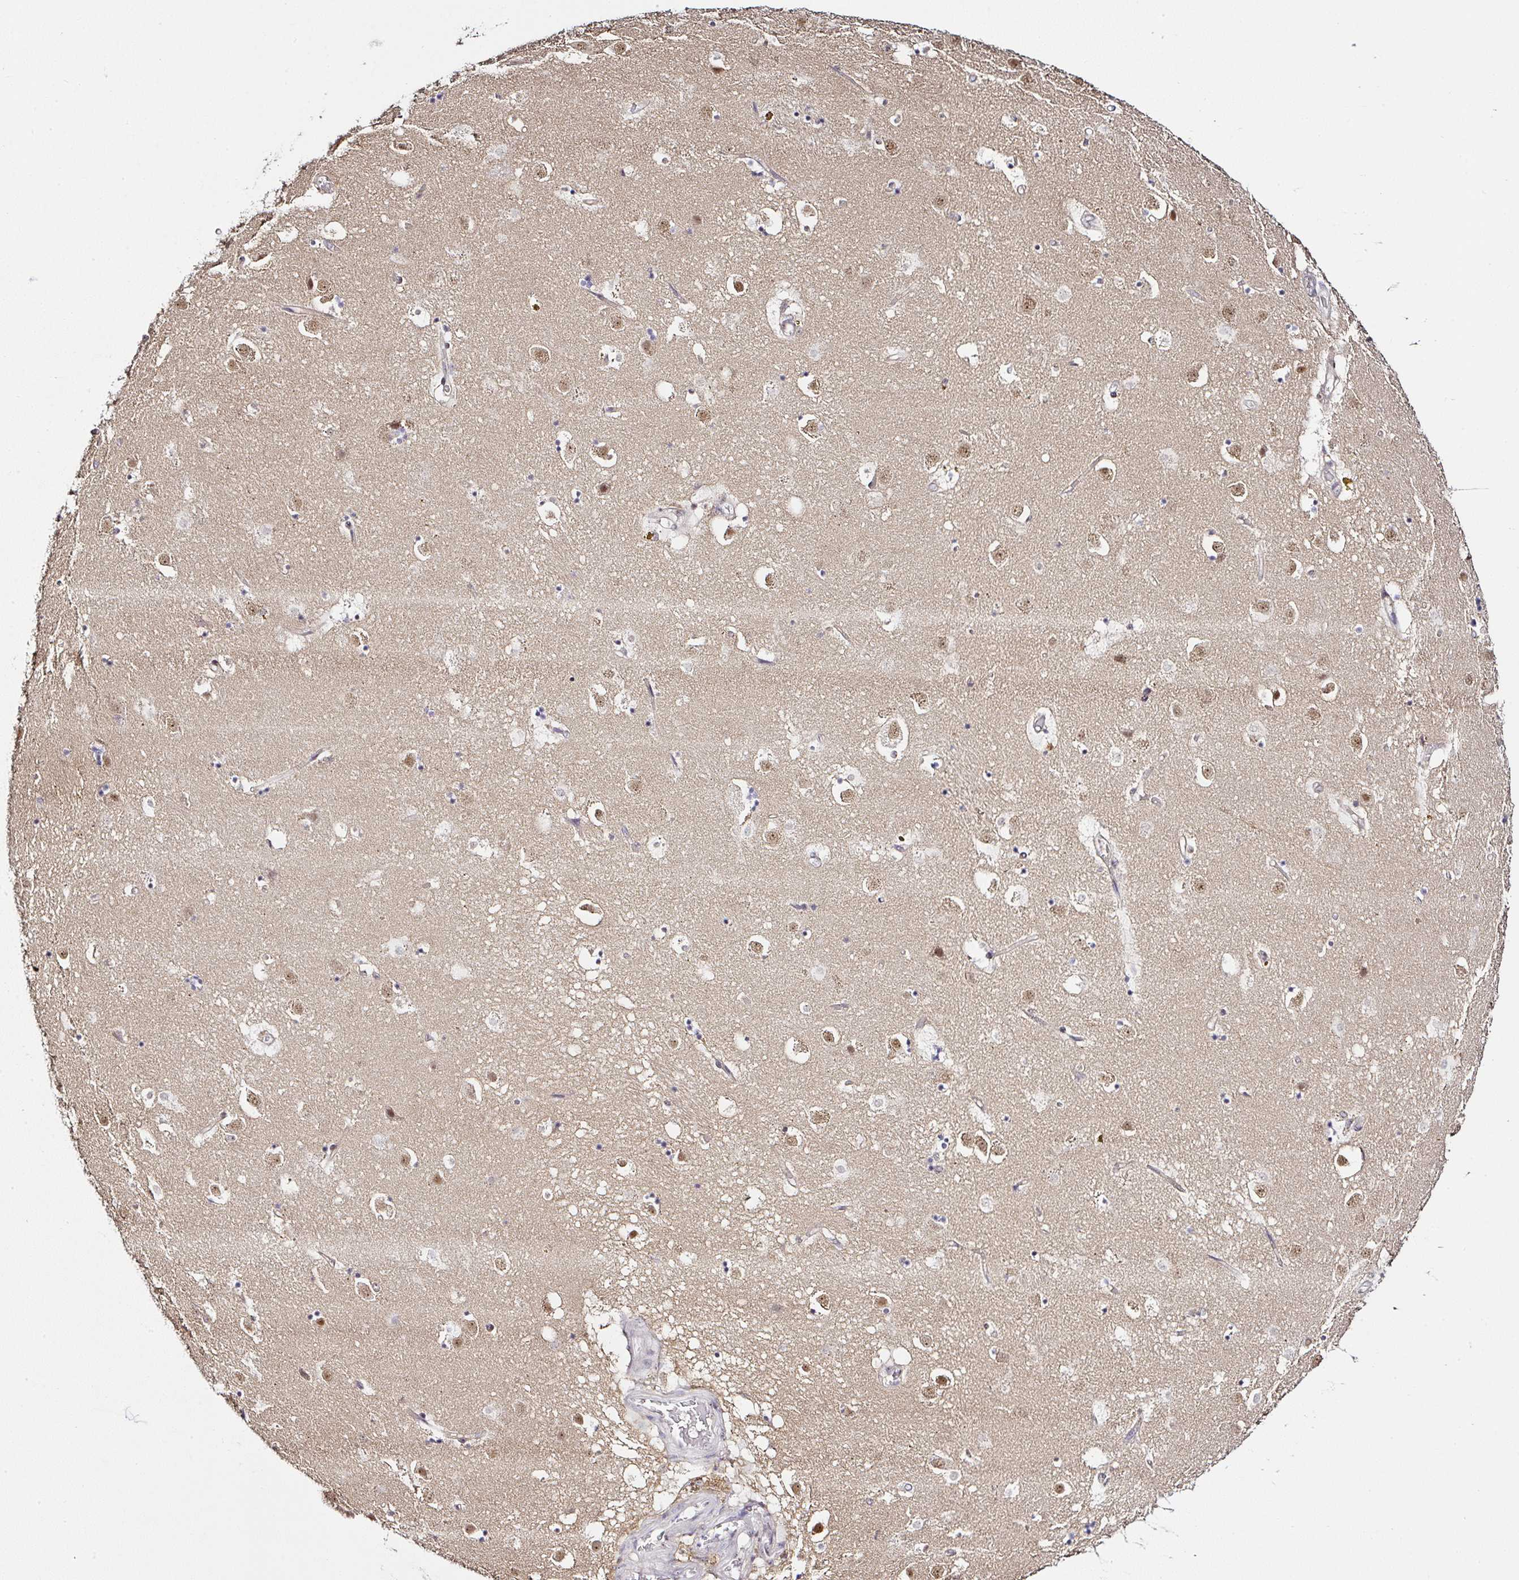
{"staining": {"intensity": "moderate", "quantity": "<25%", "location": "nuclear"}, "tissue": "caudate", "cell_type": "Glial cells", "image_type": "normal", "snomed": [{"axis": "morphology", "description": "Normal tissue, NOS"}, {"axis": "topography", "description": "Lateral ventricle wall"}], "caption": "Immunohistochemistry histopathology image of normal caudate stained for a protein (brown), which displays low levels of moderate nuclear positivity in approximately <25% of glial cells.", "gene": "PTPN2", "patient": {"sex": "male", "age": 58}}